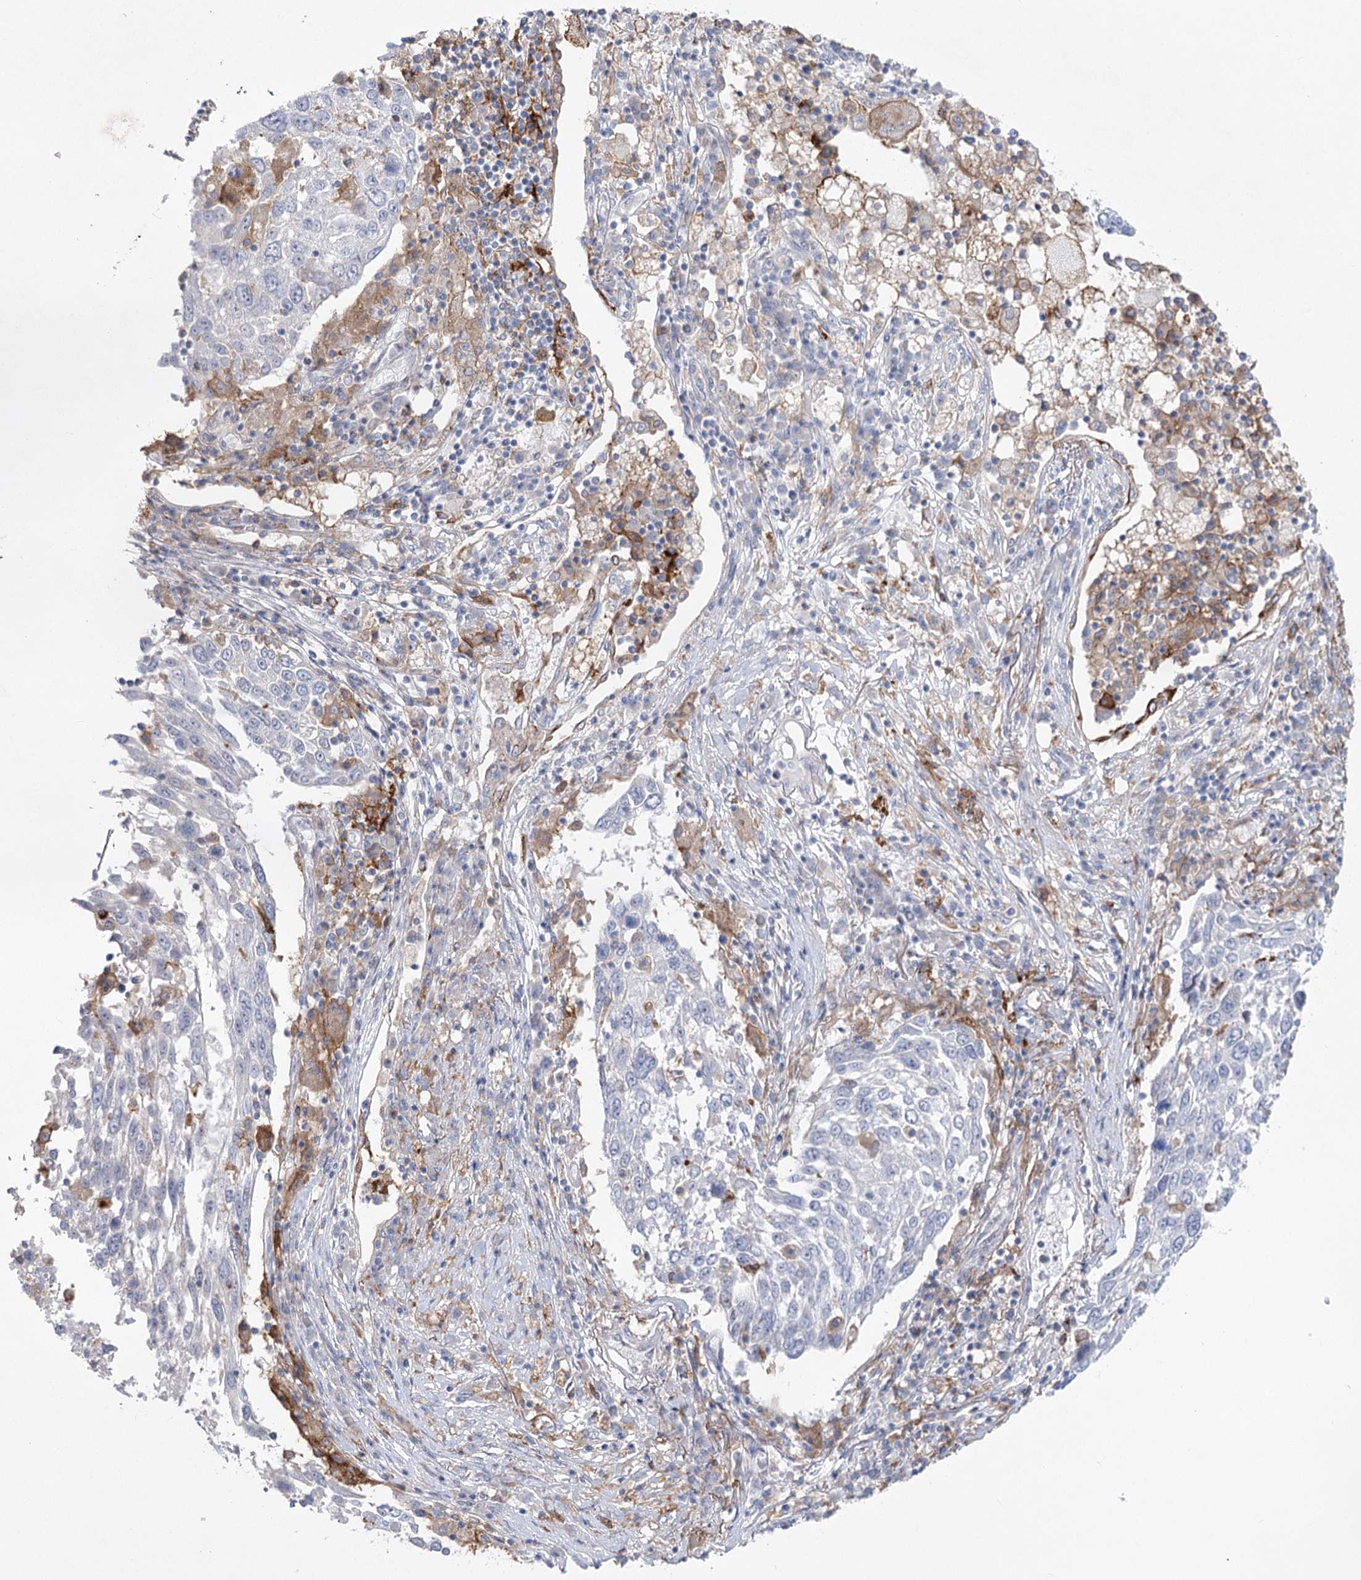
{"staining": {"intensity": "negative", "quantity": "none", "location": "none"}, "tissue": "lung cancer", "cell_type": "Tumor cells", "image_type": "cancer", "snomed": [{"axis": "morphology", "description": "Squamous cell carcinoma, NOS"}, {"axis": "topography", "description": "Lung"}], "caption": "Lung squamous cell carcinoma was stained to show a protein in brown. There is no significant expression in tumor cells.", "gene": "SCN11A", "patient": {"sex": "male", "age": 65}}